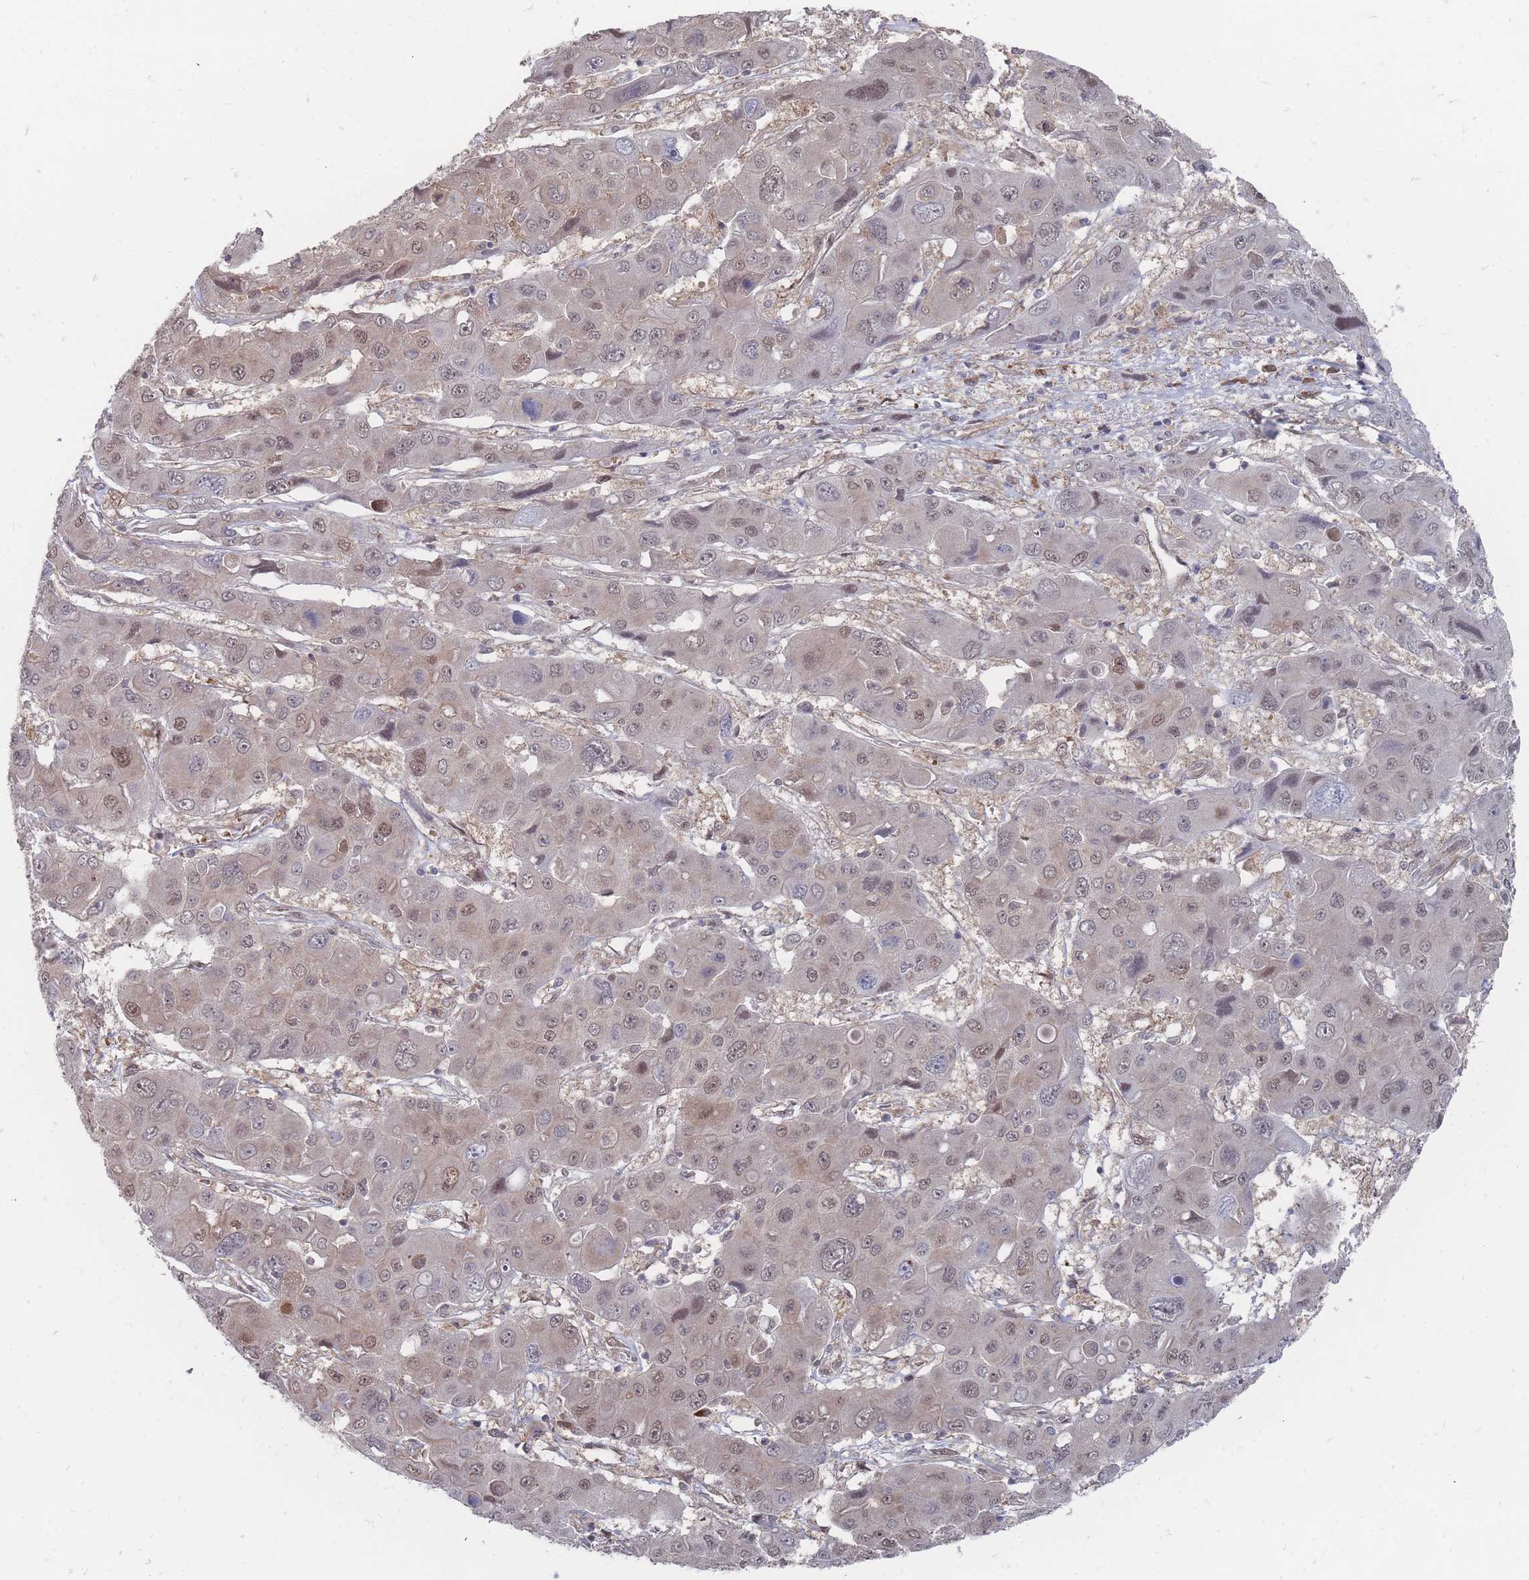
{"staining": {"intensity": "moderate", "quantity": "25%-75%", "location": "nuclear"}, "tissue": "liver cancer", "cell_type": "Tumor cells", "image_type": "cancer", "snomed": [{"axis": "morphology", "description": "Cholangiocarcinoma"}, {"axis": "topography", "description": "Liver"}], "caption": "Moderate nuclear protein expression is present in about 25%-75% of tumor cells in liver cancer (cholangiocarcinoma).", "gene": "NKD1", "patient": {"sex": "male", "age": 67}}